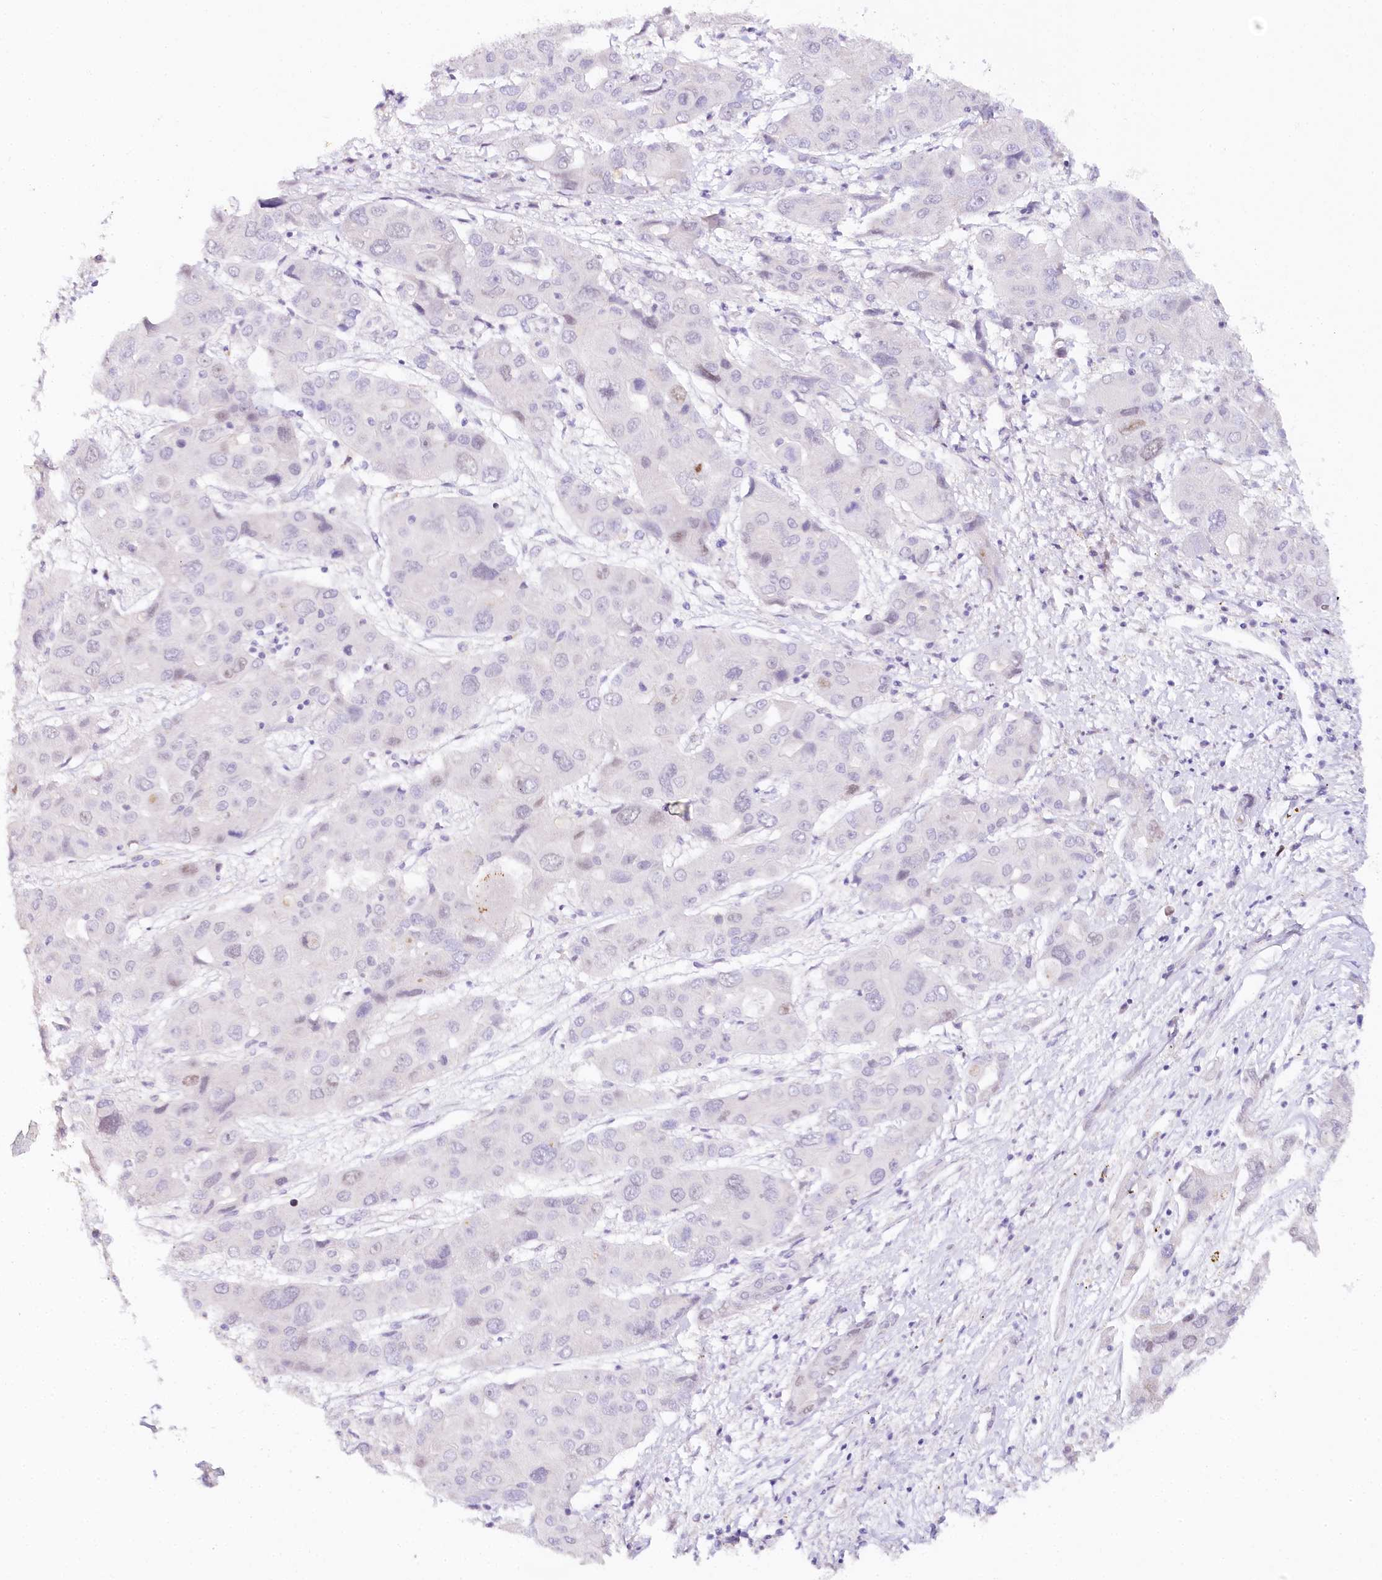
{"staining": {"intensity": "negative", "quantity": "none", "location": "none"}, "tissue": "liver cancer", "cell_type": "Tumor cells", "image_type": "cancer", "snomed": [{"axis": "morphology", "description": "Cholangiocarcinoma"}, {"axis": "topography", "description": "Liver"}], "caption": "Cholangiocarcinoma (liver) was stained to show a protein in brown. There is no significant positivity in tumor cells.", "gene": "TP53", "patient": {"sex": "male", "age": 67}}